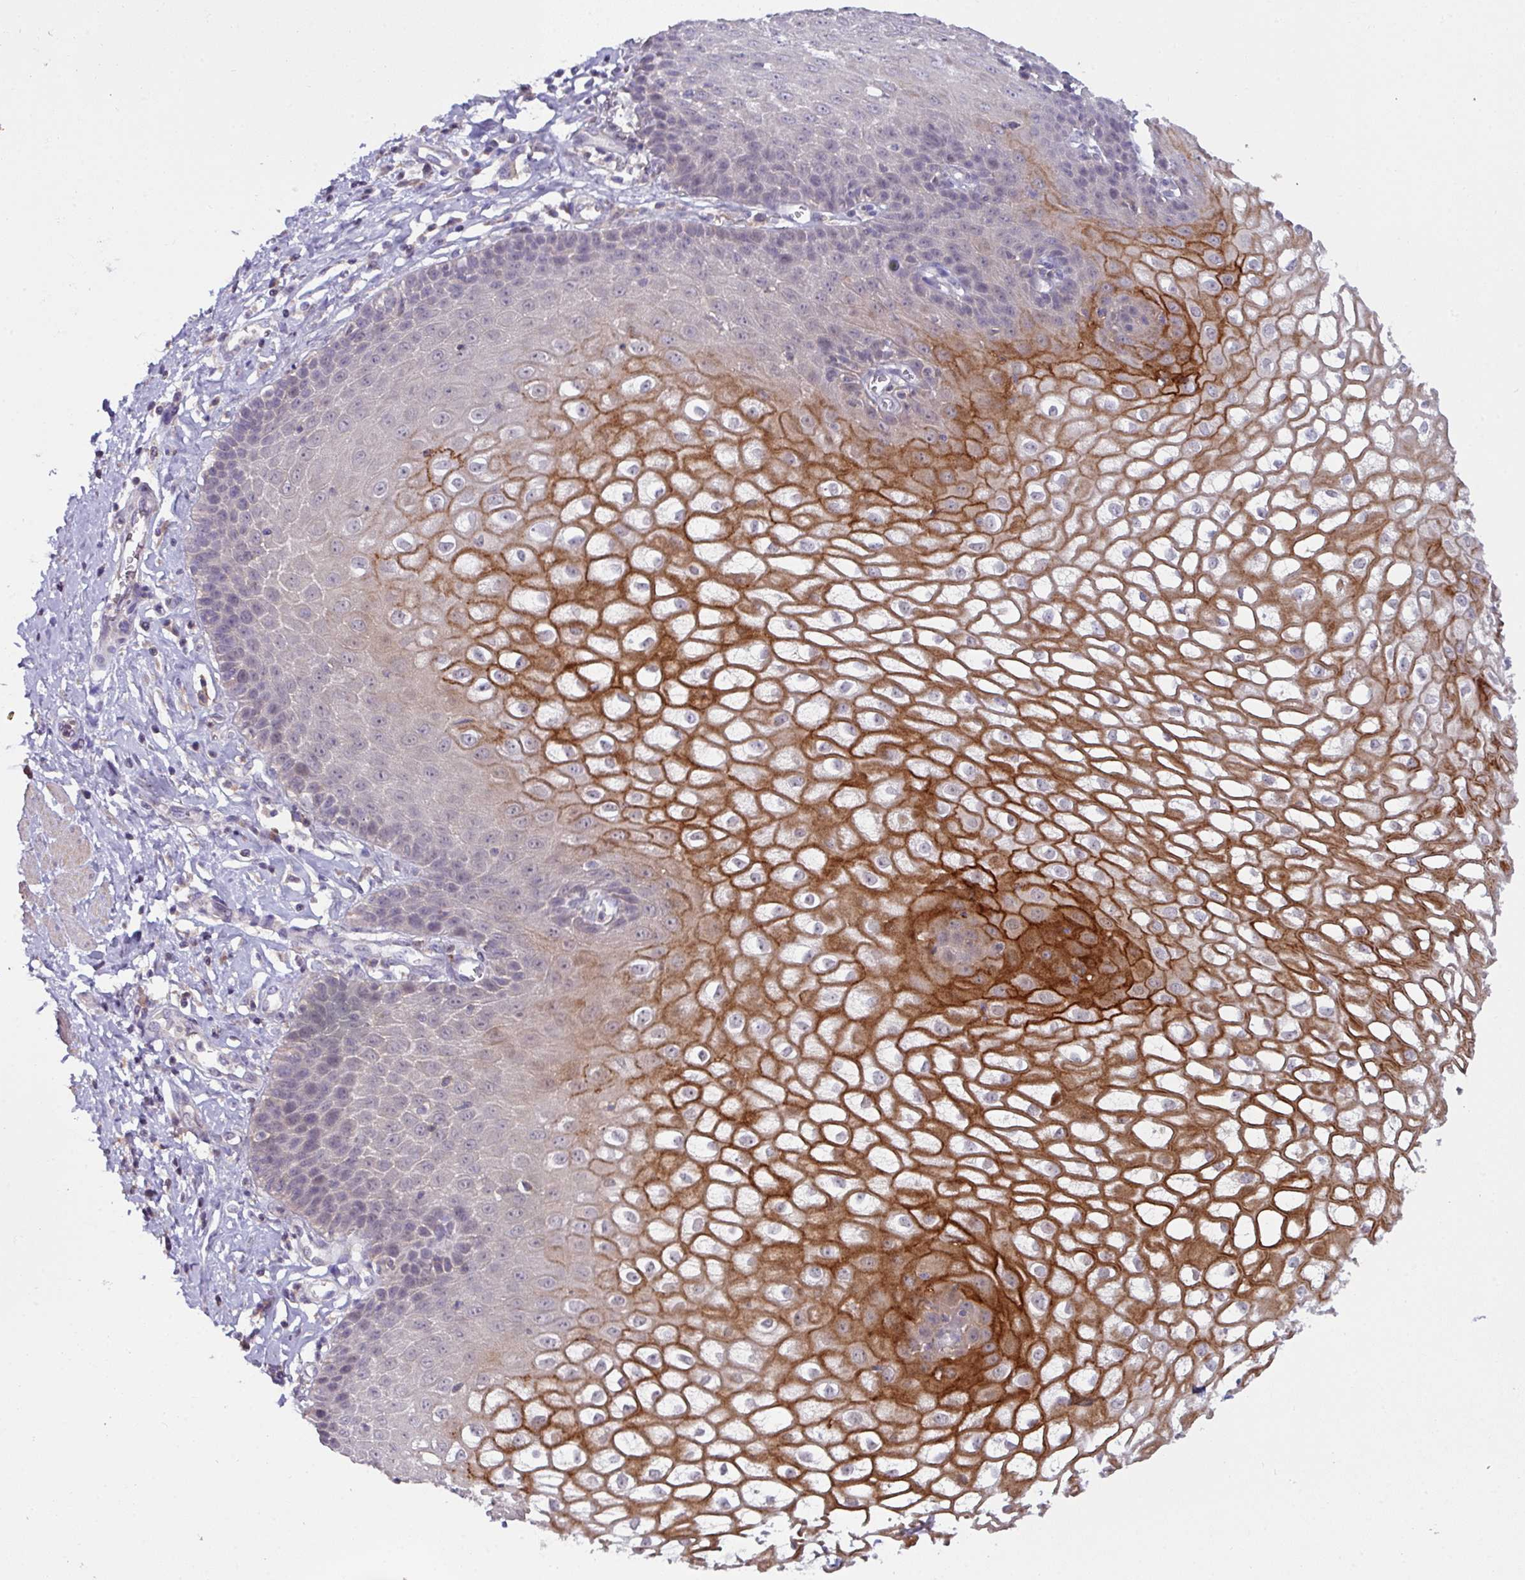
{"staining": {"intensity": "strong", "quantity": "<25%", "location": "cytoplasmic/membranous"}, "tissue": "esophagus", "cell_type": "Squamous epithelial cells", "image_type": "normal", "snomed": [{"axis": "morphology", "description": "Normal tissue, NOS"}, {"axis": "topography", "description": "Esophagus"}], "caption": "The image shows immunohistochemical staining of benign esophagus. There is strong cytoplasmic/membranous staining is present in approximately <25% of squamous epithelial cells. Ihc stains the protein in brown and the nuclei are stained blue.", "gene": "AEBP2", "patient": {"sex": "male", "age": 67}}